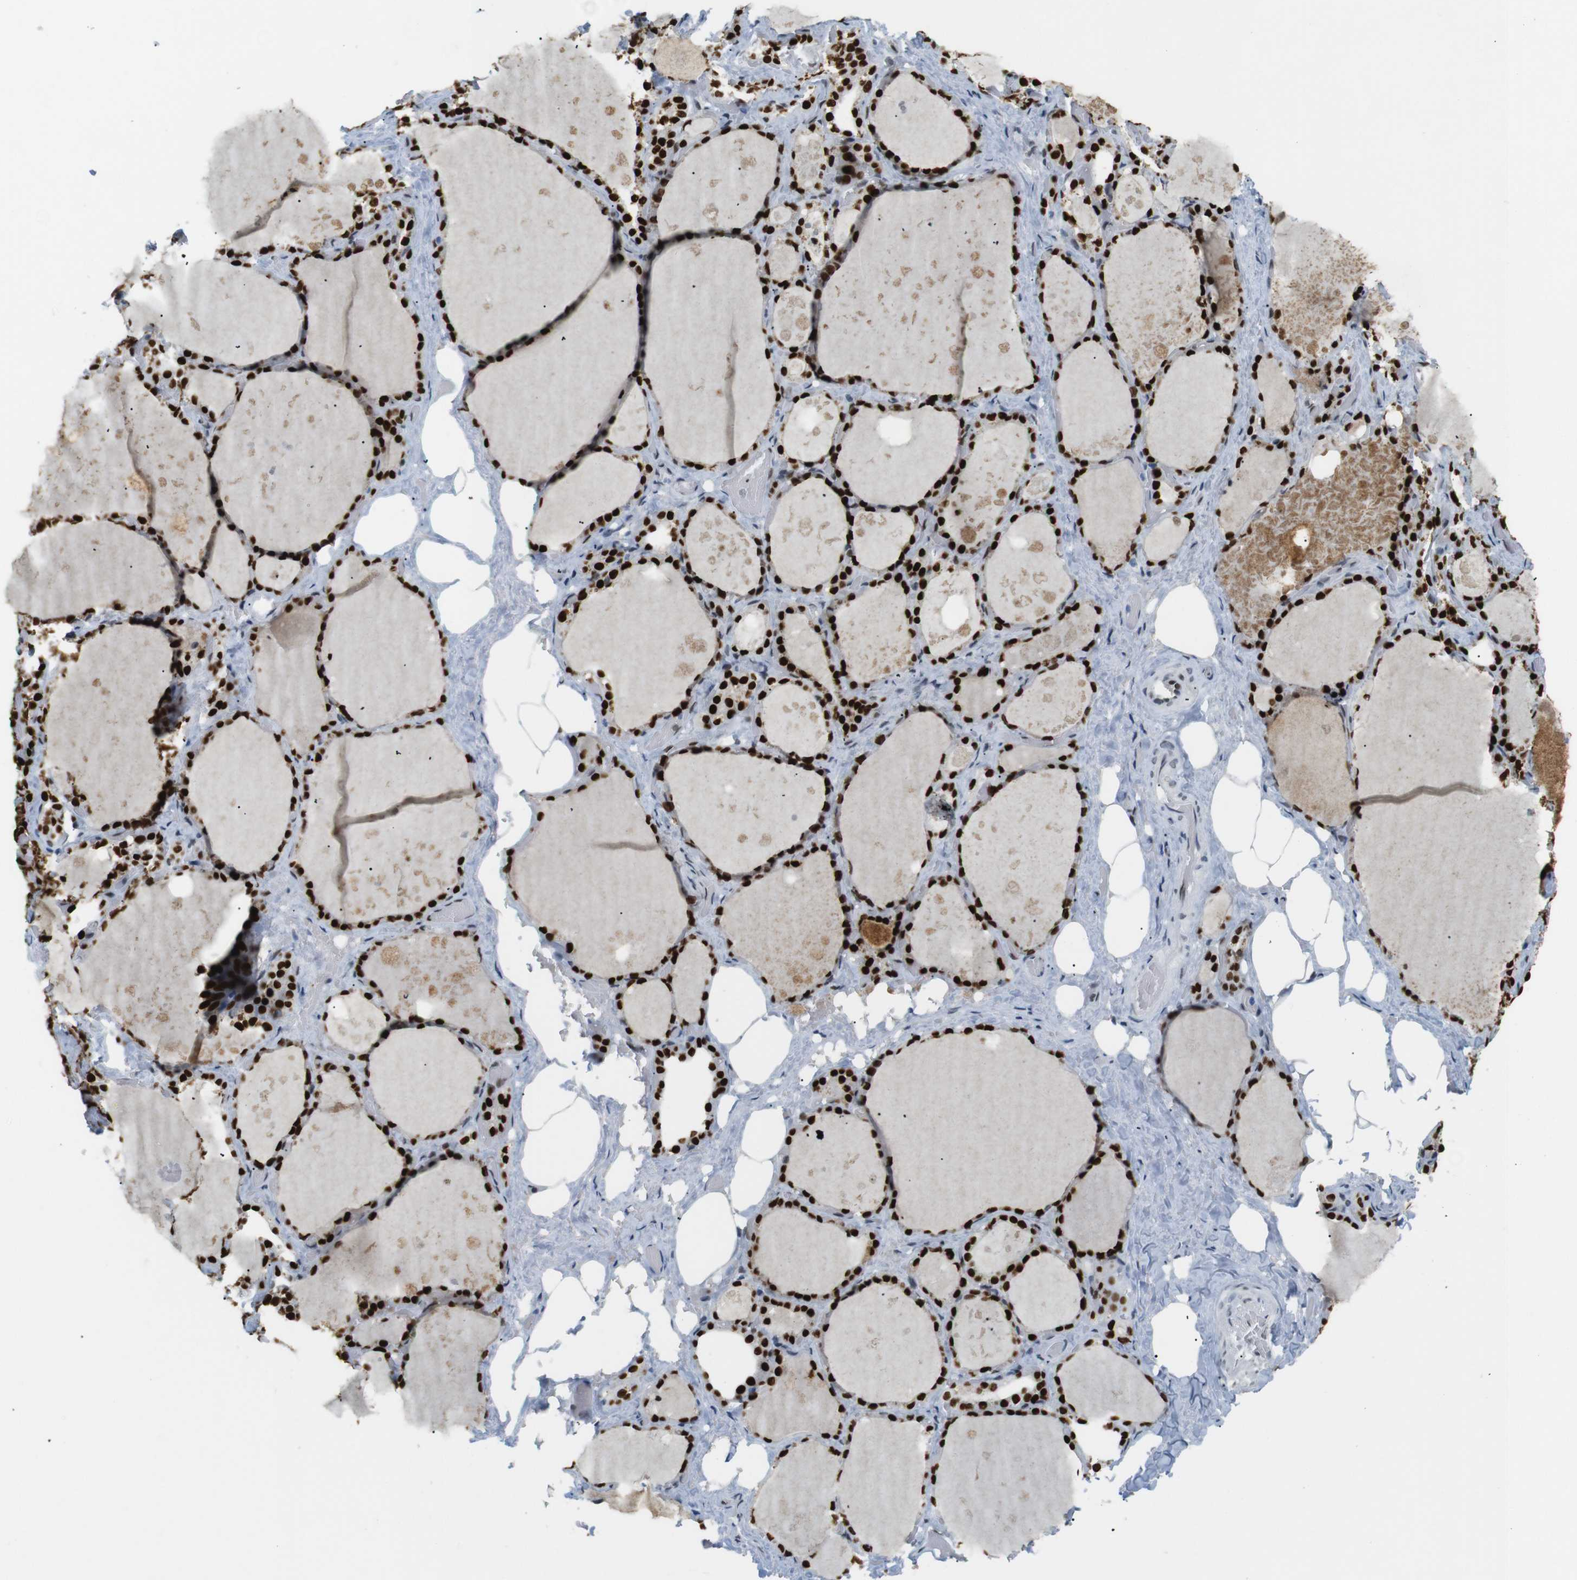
{"staining": {"intensity": "strong", "quantity": ">75%", "location": "nuclear"}, "tissue": "thyroid gland", "cell_type": "Glandular cells", "image_type": "normal", "snomed": [{"axis": "morphology", "description": "Normal tissue, NOS"}, {"axis": "topography", "description": "Thyroid gland"}], "caption": "Benign thyroid gland was stained to show a protein in brown. There is high levels of strong nuclear expression in approximately >75% of glandular cells. The protein of interest is shown in brown color, while the nuclei are stained blue.", "gene": "RIOX2", "patient": {"sex": "male", "age": 61}}